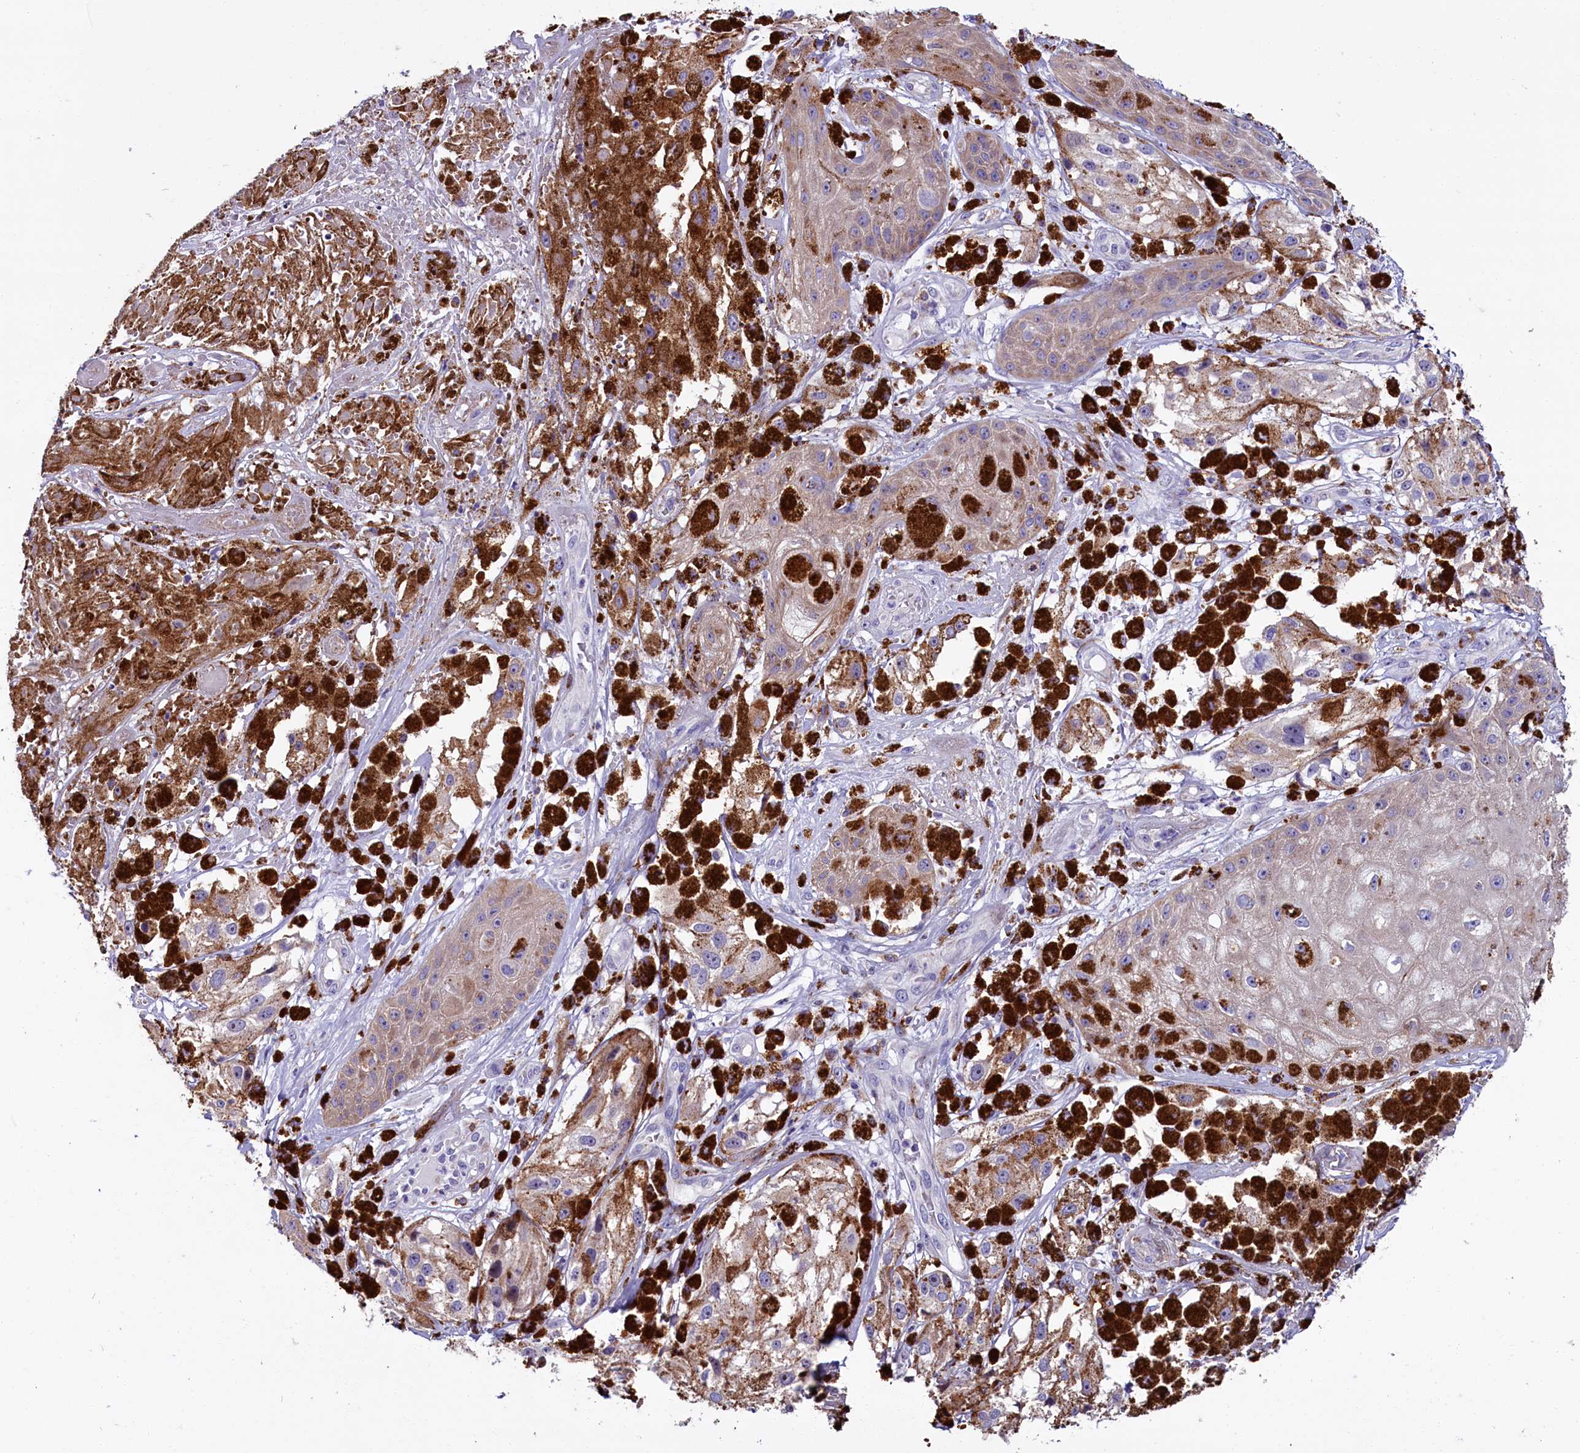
{"staining": {"intensity": "moderate", "quantity": "<25%", "location": "cytoplasmic/membranous"}, "tissue": "melanoma", "cell_type": "Tumor cells", "image_type": "cancer", "snomed": [{"axis": "morphology", "description": "Malignant melanoma, NOS"}, {"axis": "topography", "description": "Skin"}], "caption": "Brown immunohistochemical staining in melanoma shows moderate cytoplasmic/membranous expression in about <25% of tumor cells.", "gene": "IL20RA", "patient": {"sex": "male", "age": 88}}